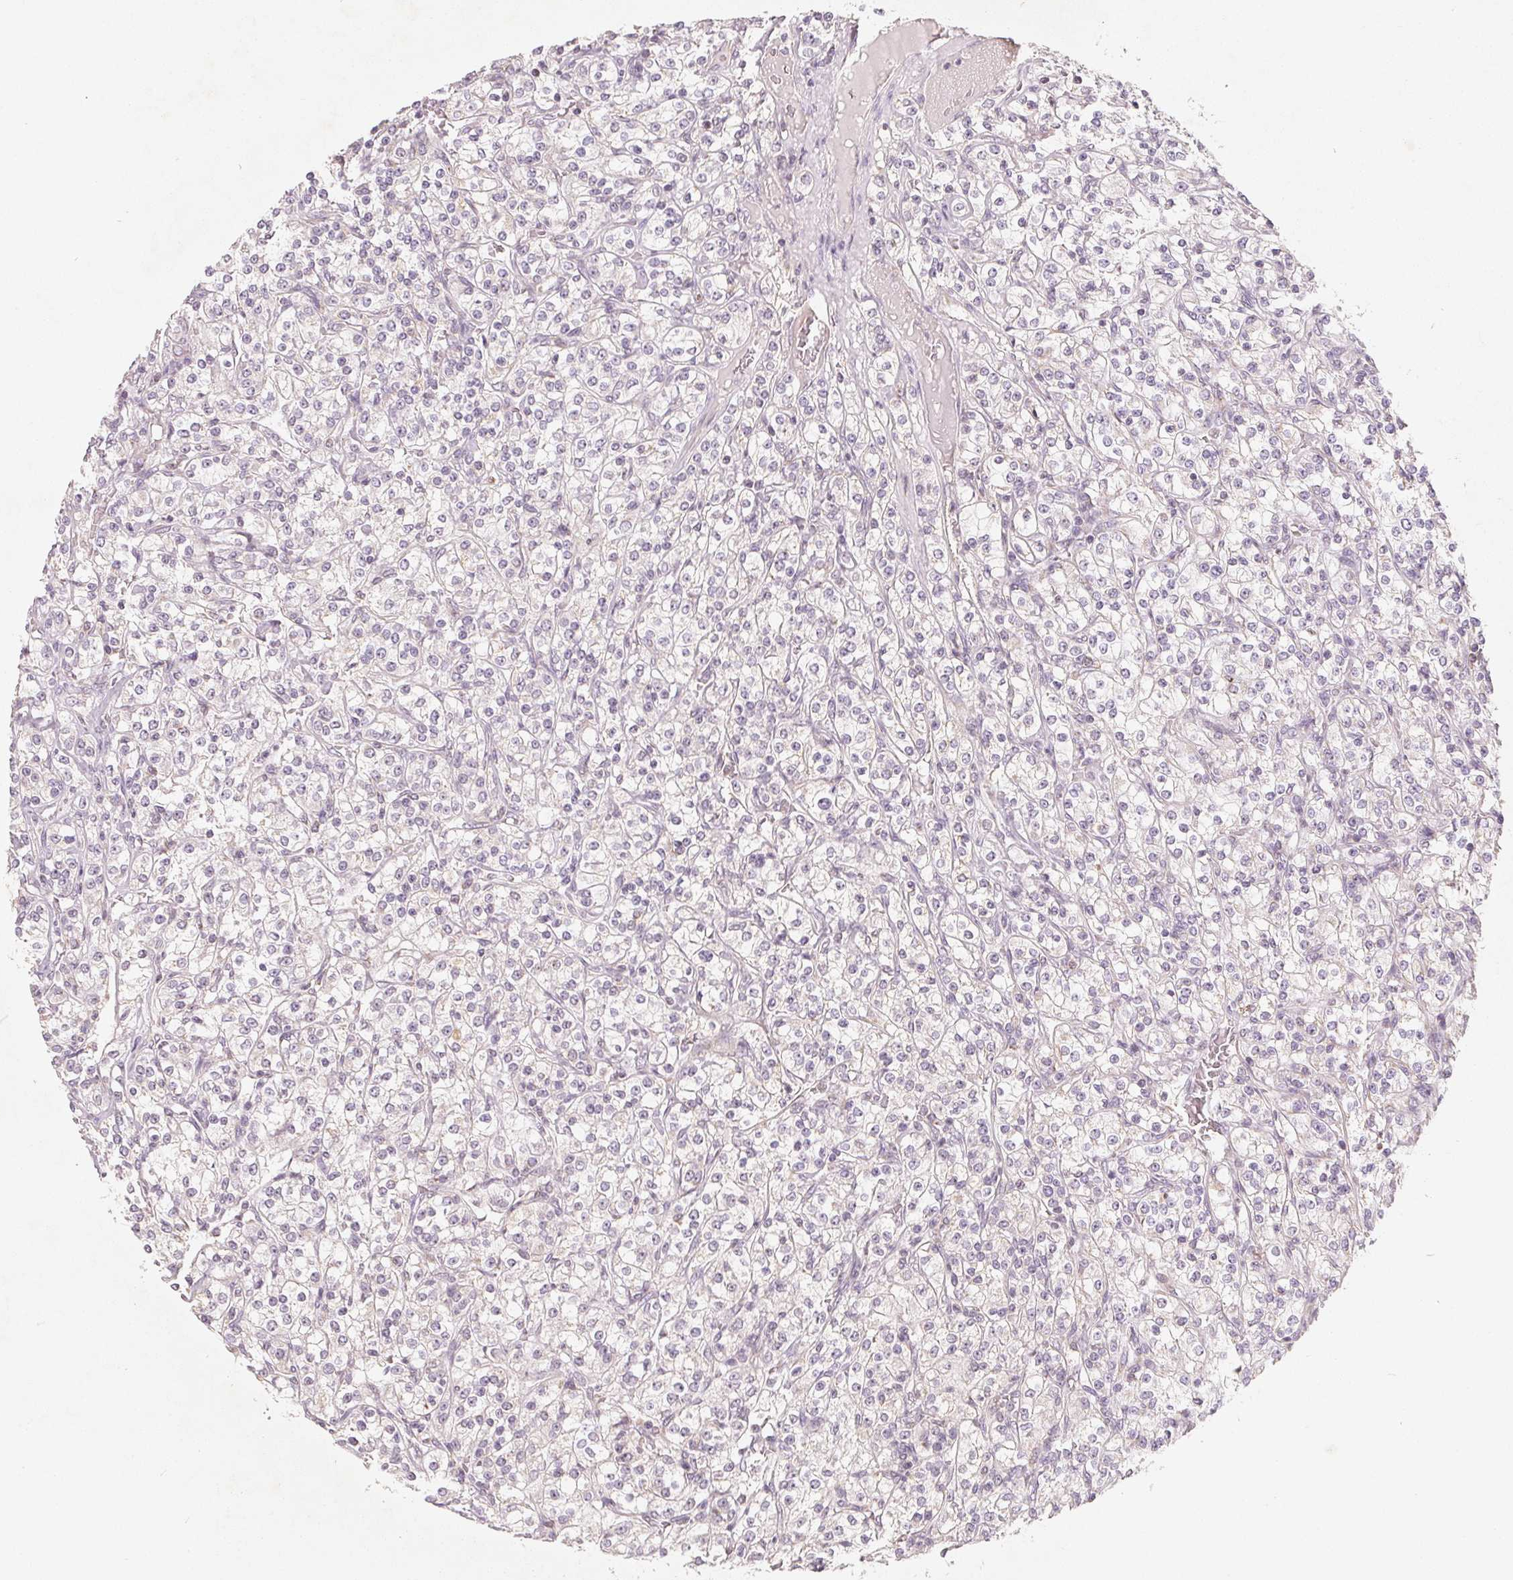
{"staining": {"intensity": "negative", "quantity": "none", "location": "none"}, "tissue": "renal cancer", "cell_type": "Tumor cells", "image_type": "cancer", "snomed": [{"axis": "morphology", "description": "Adenocarcinoma, NOS"}, {"axis": "topography", "description": "Kidney"}], "caption": "Immunohistochemical staining of renal cancer (adenocarcinoma) demonstrates no significant positivity in tumor cells.", "gene": "GHITM", "patient": {"sex": "male", "age": 77}}